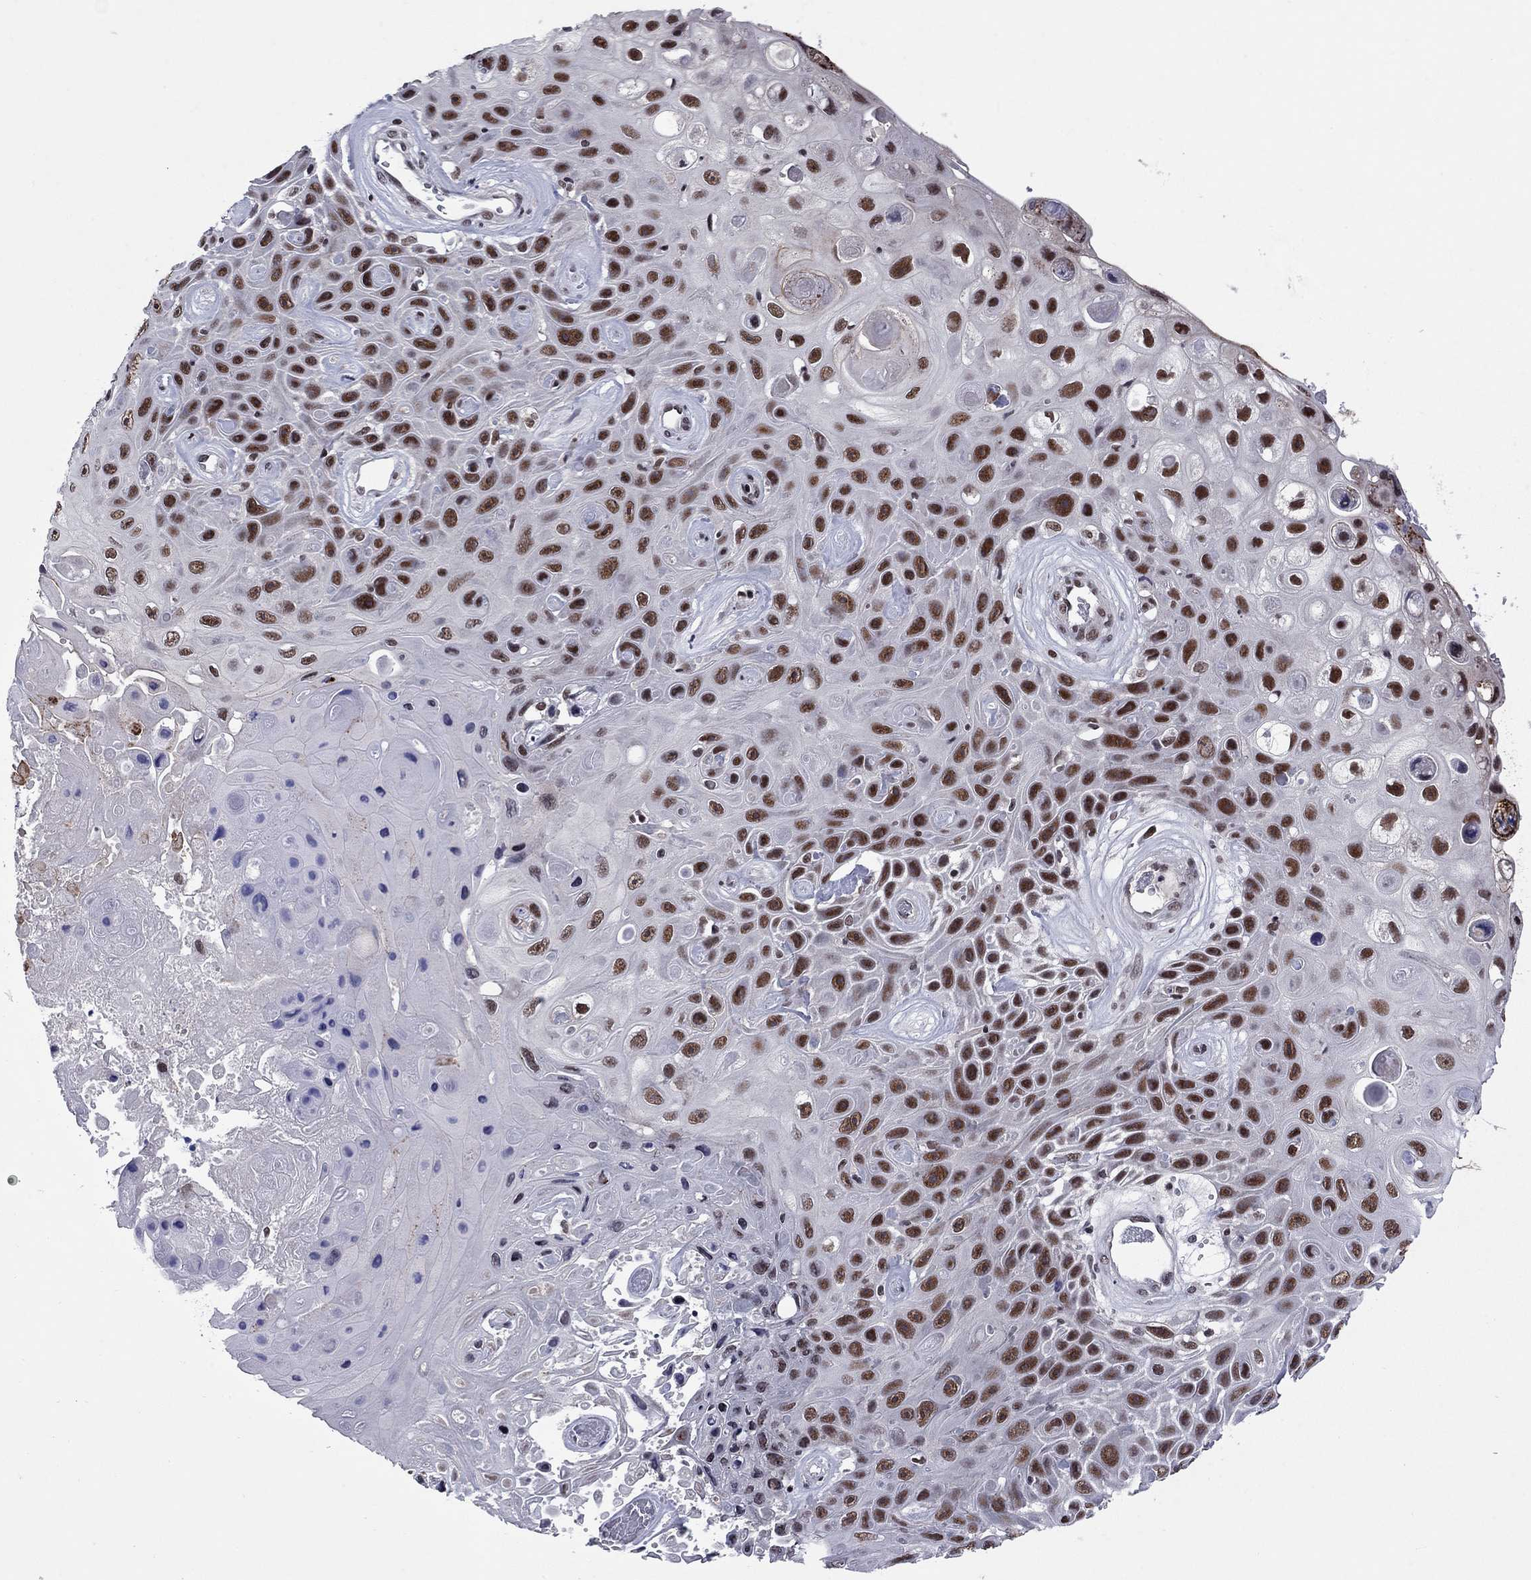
{"staining": {"intensity": "moderate", "quantity": ">75%", "location": "nuclear"}, "tissue": "skin cancer", "cell_type": "Tumor cells", "image_type": "cancer", "snomed": [{"axis": "morphology", "description": "Squamous cell carcinoma, NOS"}, {"axis": "topography", "description": "Skin"}], "caption": "Skin squamous cell carcinoma stained with a protein marker displays moderate staining in tumor cells.", "gene": "TAF9", "patient": {"sex": "male", "age": 82}}